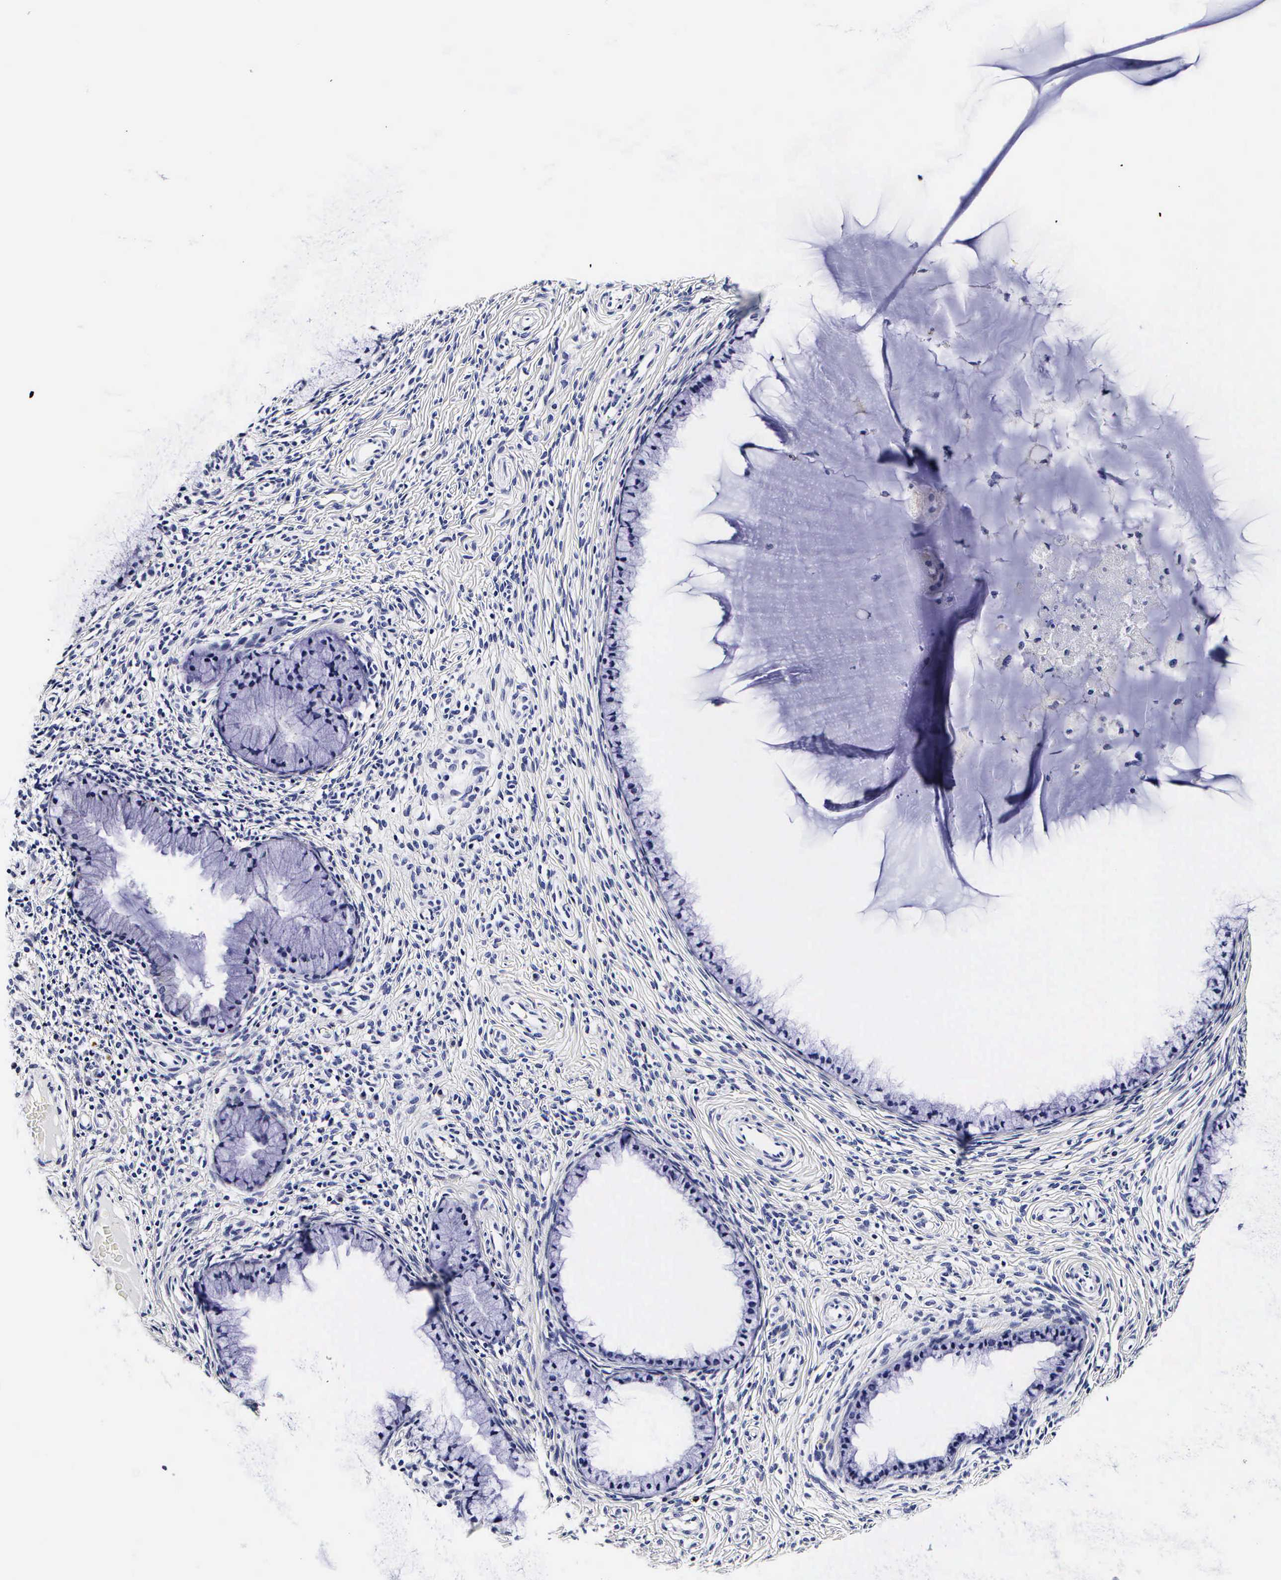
{"staining": {"intensity": "negative", "quantity": "none", "location": "none"}, "tissue": "cervix", "cell_type": "Glandular cells", "image_type": "normal", "snomed": [{"axis": "morphology", "description": "Normal tissue, NOS"}, {"axis": "topography", "description": "Cervix"}], "caption": "Cervix was stained to show a protein in brown. There is no significant staining in glandular cells. The staining is performed using DAB (3,3'-diaminobenzidine) brown chromogen with nuclei counter-stained in using hematoxylin.", "gene": "RNASE6", "patient": {"sex": "female", "age": 70}}